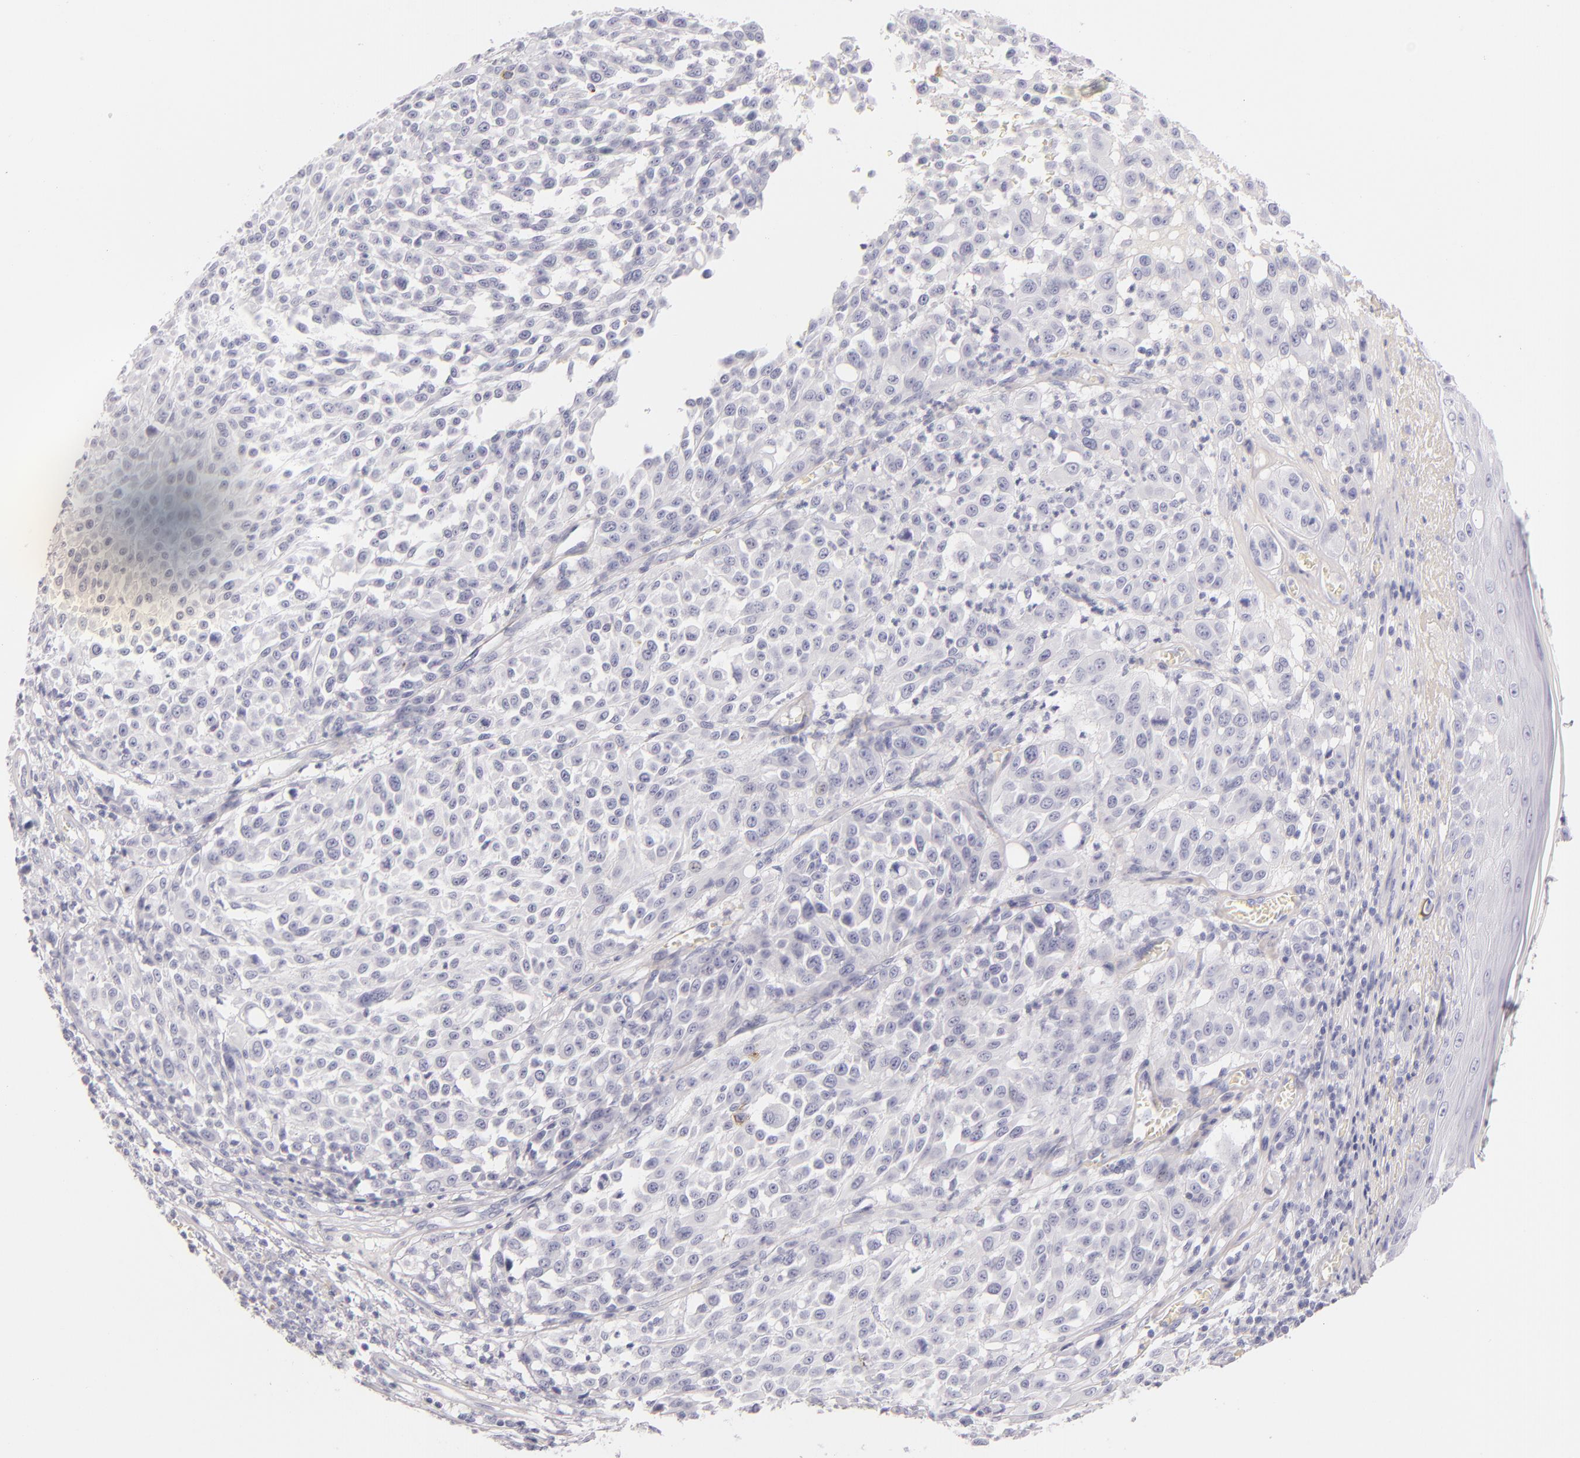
{"staining": {"intensity": "negative", "quantity": "none", "location": "none"}, "tissue": "melanoma", "cell_type": "Tumor cells", "image_type": "cancer", "snomed": [{"axis": "morphology", "description": "Malignant melanoma, NOS"}, {"axis": "topography", "description": "Skin"}], "caption": "Tumor cells are negative for brown protein staining in malignant melanoma.", "gene": "FABP1", "patient": {"sex": "female", "age": 49}}